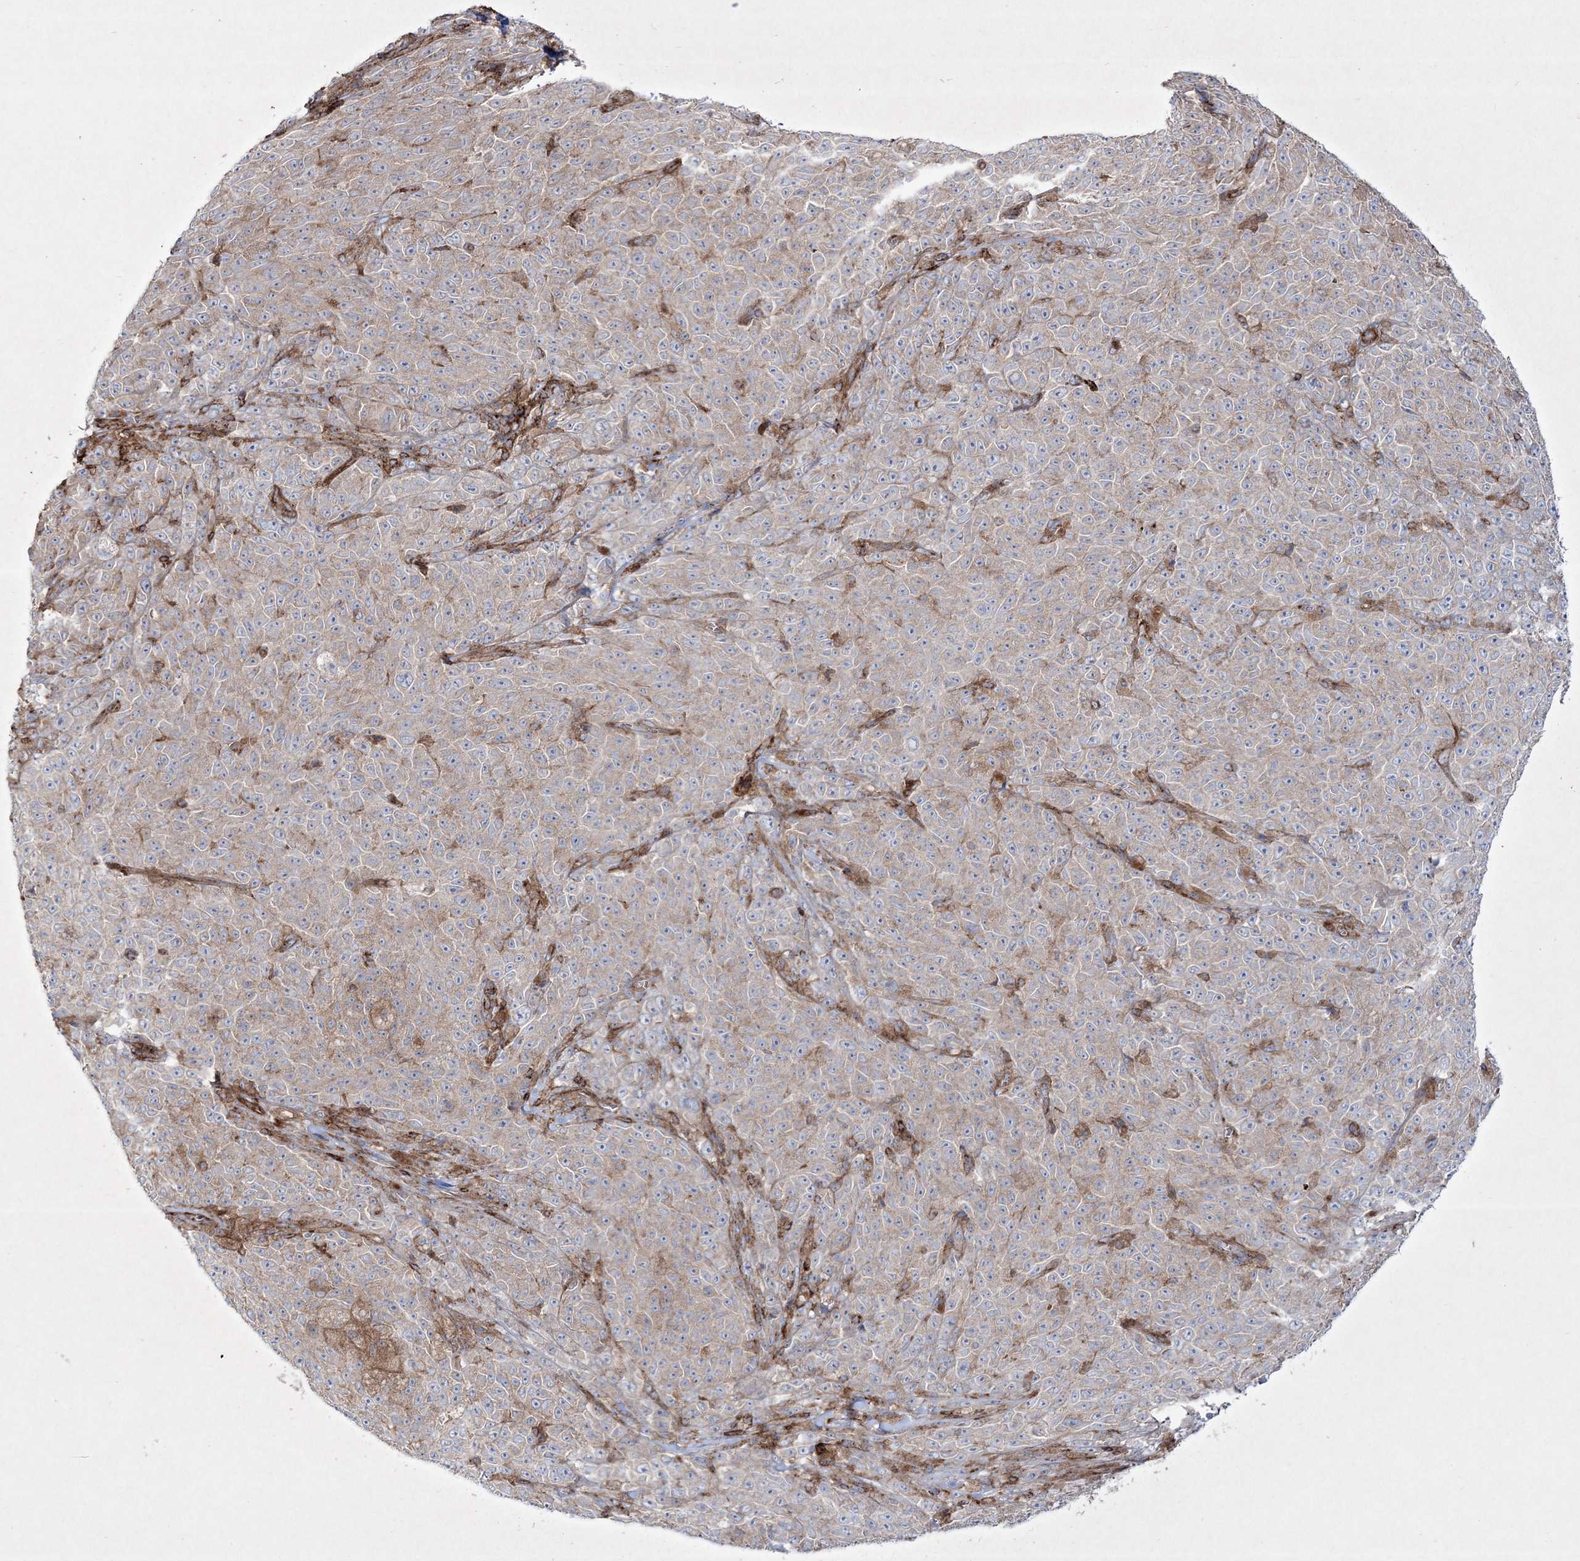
{"staining": {"intensity": "weak", "quantity": ">75%", "location": "cytoplasmic/membranous"}, "tissue": "melanoma", "cell_type": "Tumor cells", "image_type": "cancer", "snomed": [{"axis": "morphology", "description": "Malignant melanoma, NOS"}, {"axis": "topography", "description": "Skin"}], "caption": "Protein analysis of melanoma tissue reveals weak cytoplasmic/membranous expression in approximately >75% of tumor cells. Nuclei are stained in blue.", "gene": "RICTOR", "patient": {"sex": "female", "age": 82}}